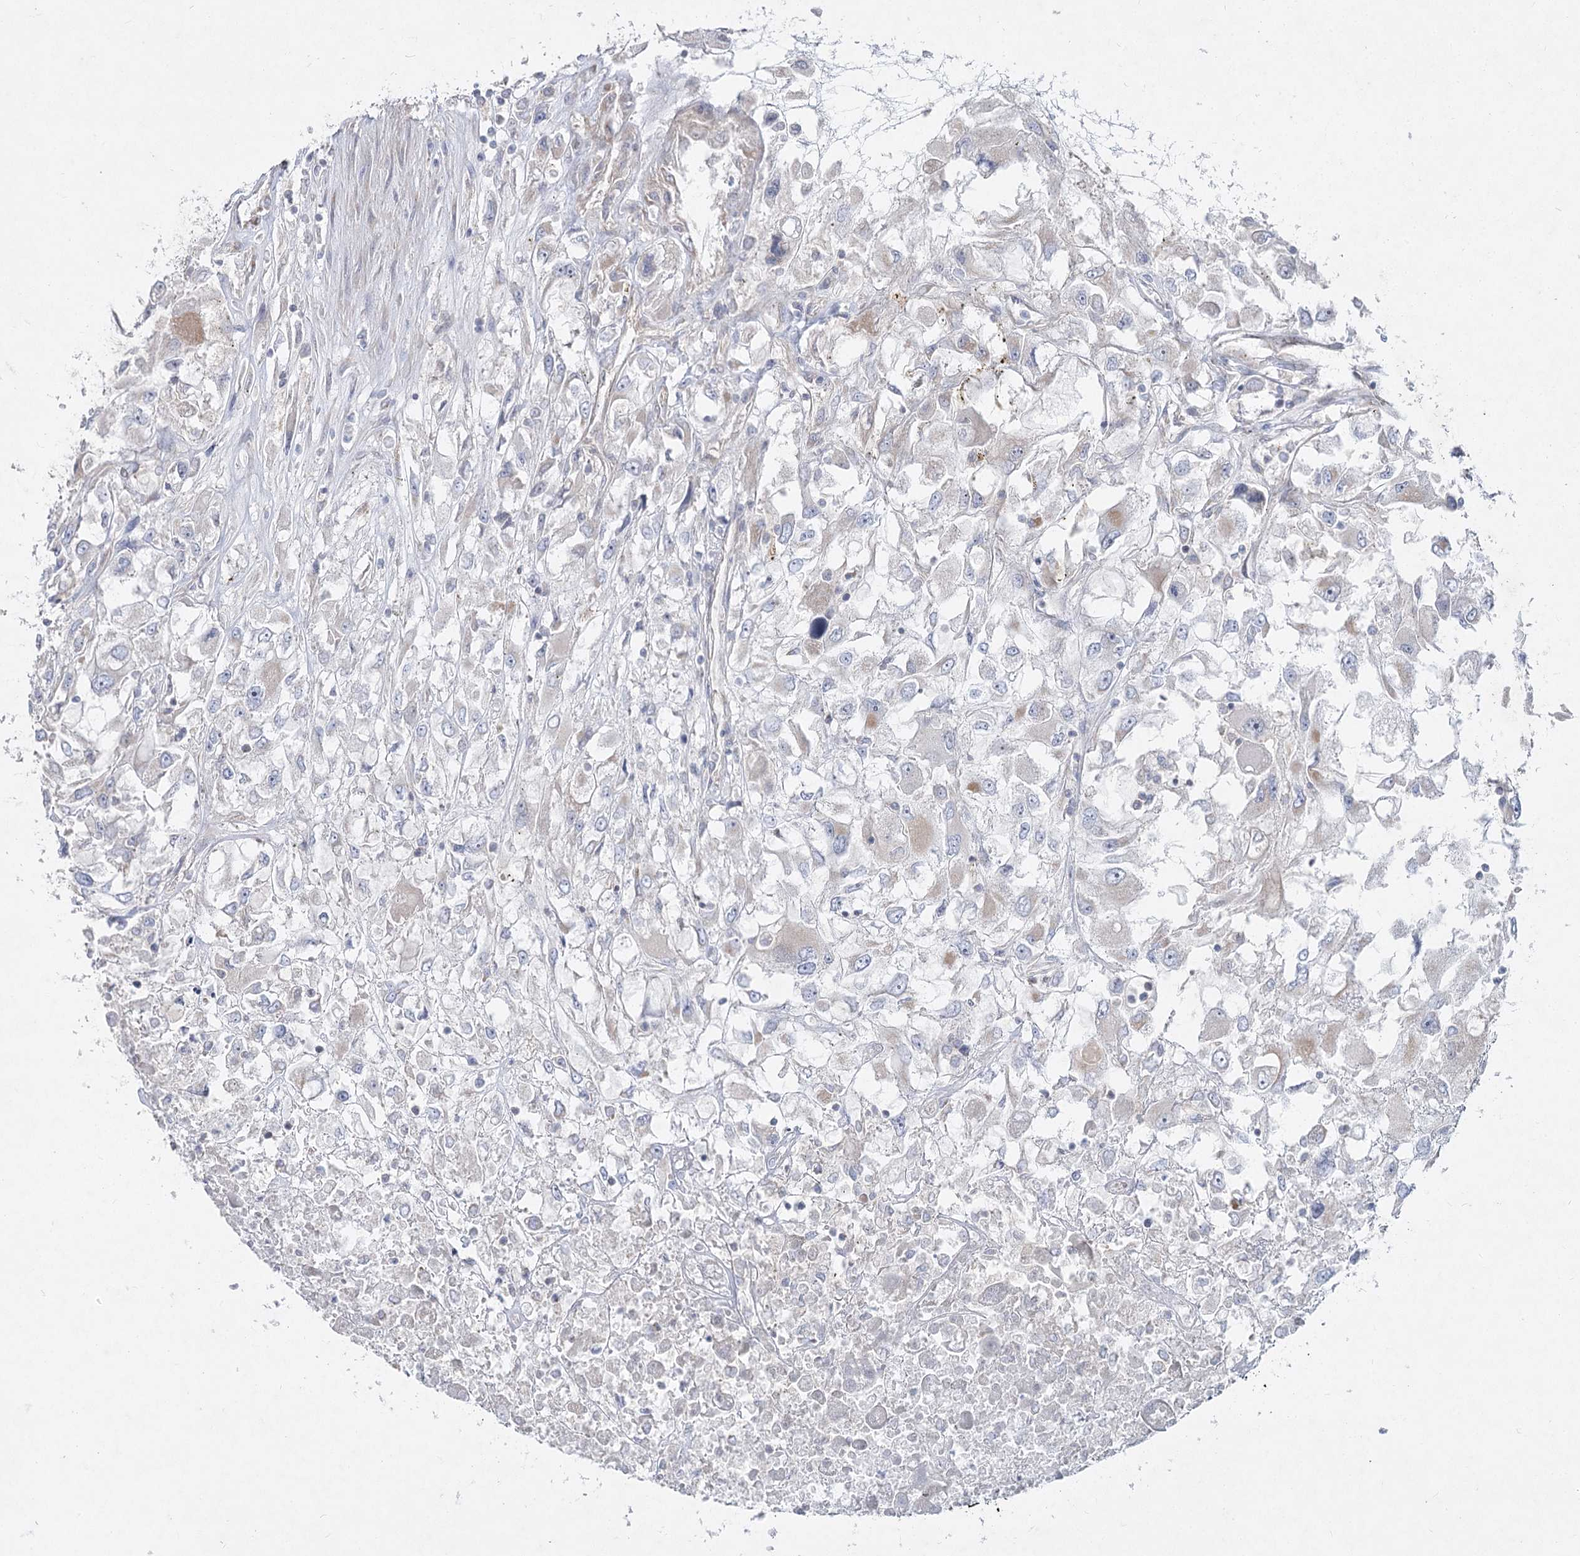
{"staining": {"intensity": "negative", "quantity": "none", "location": "none"}, "tissue": "renal cancer", "cell_type": "Tumor cells", "image_type": "cancer", "snomed": [{"axis": "morphology", "description": "Adenocarcinoma, NOS"}, {"axis": "topography", "description": "Kidney"}], "caption": "DAB (3,3'-diaminobenzidine) immunohistochemical staining of adenocarcinoma (renal) demonstrates no significant staining in tumor cells. Brightfield microscopy of immunohistochemistry stained with DAB (brown) and hematoxylin (blue), captured at high magnification.", "gene": "TMEM187", "patient": {"sex": "female", "age": 52}}